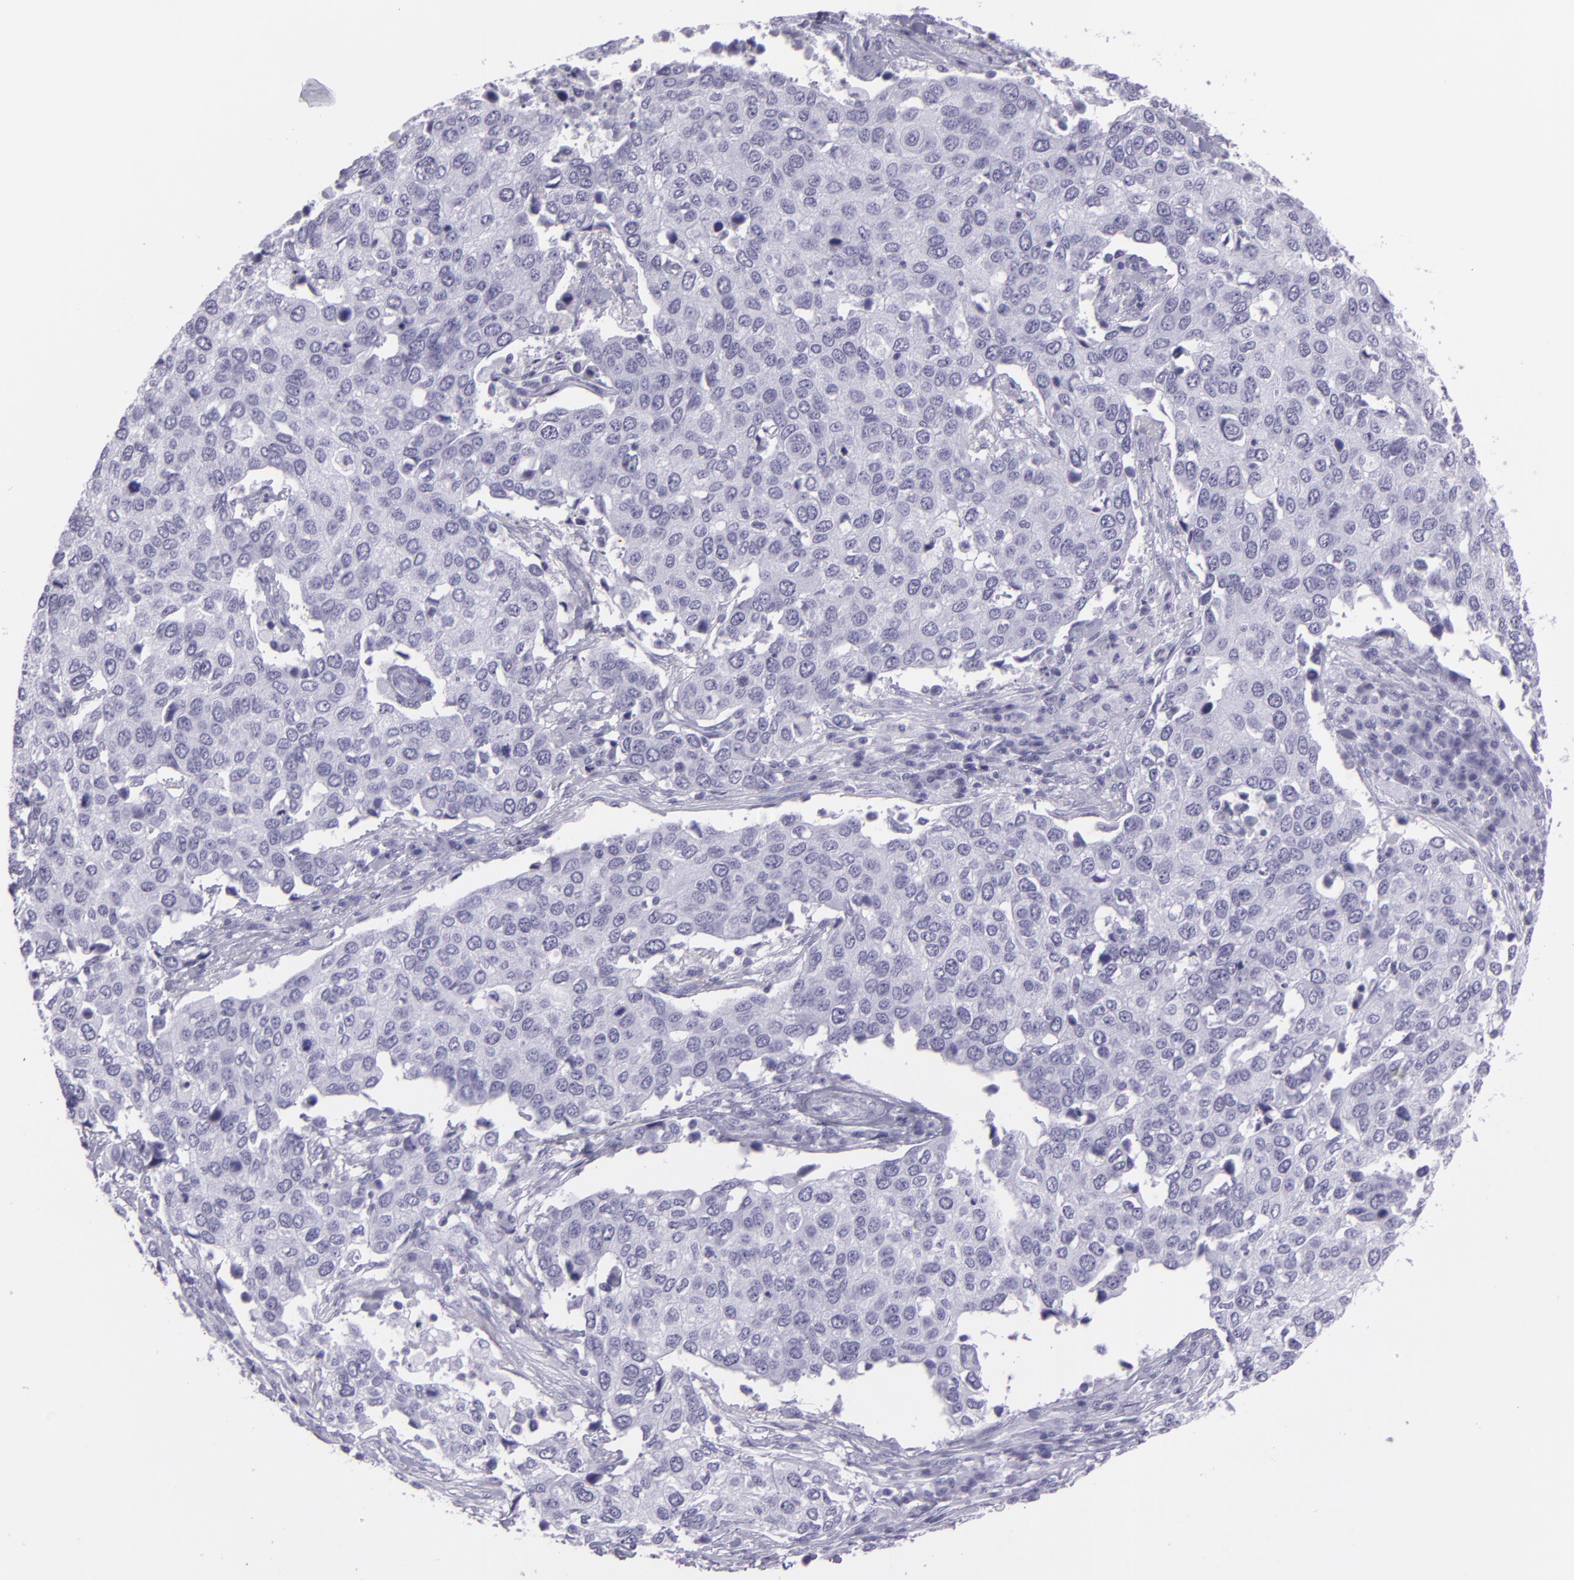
{"staining": {"intensity": "negative", "quantity": "none", "location": "none"}, "tissue": "cervical cancer", "cell_type": "Tumor cells", "image_type": "cancer", "snomed": [{"axis": "morphology", "description": "Squamous cell carcinoma, NOS"}, {"axis": "topography", "description": "Cervix"}], "caption": "Tumor cells show no significant protein positivity in cervical squamous cell carcinoma. (Brightfield microscopy of DAB immunohistochemistry (IHC) at high magnification).", "gene": "MUC6", "patient": {"sex": "female", "age": 54}}